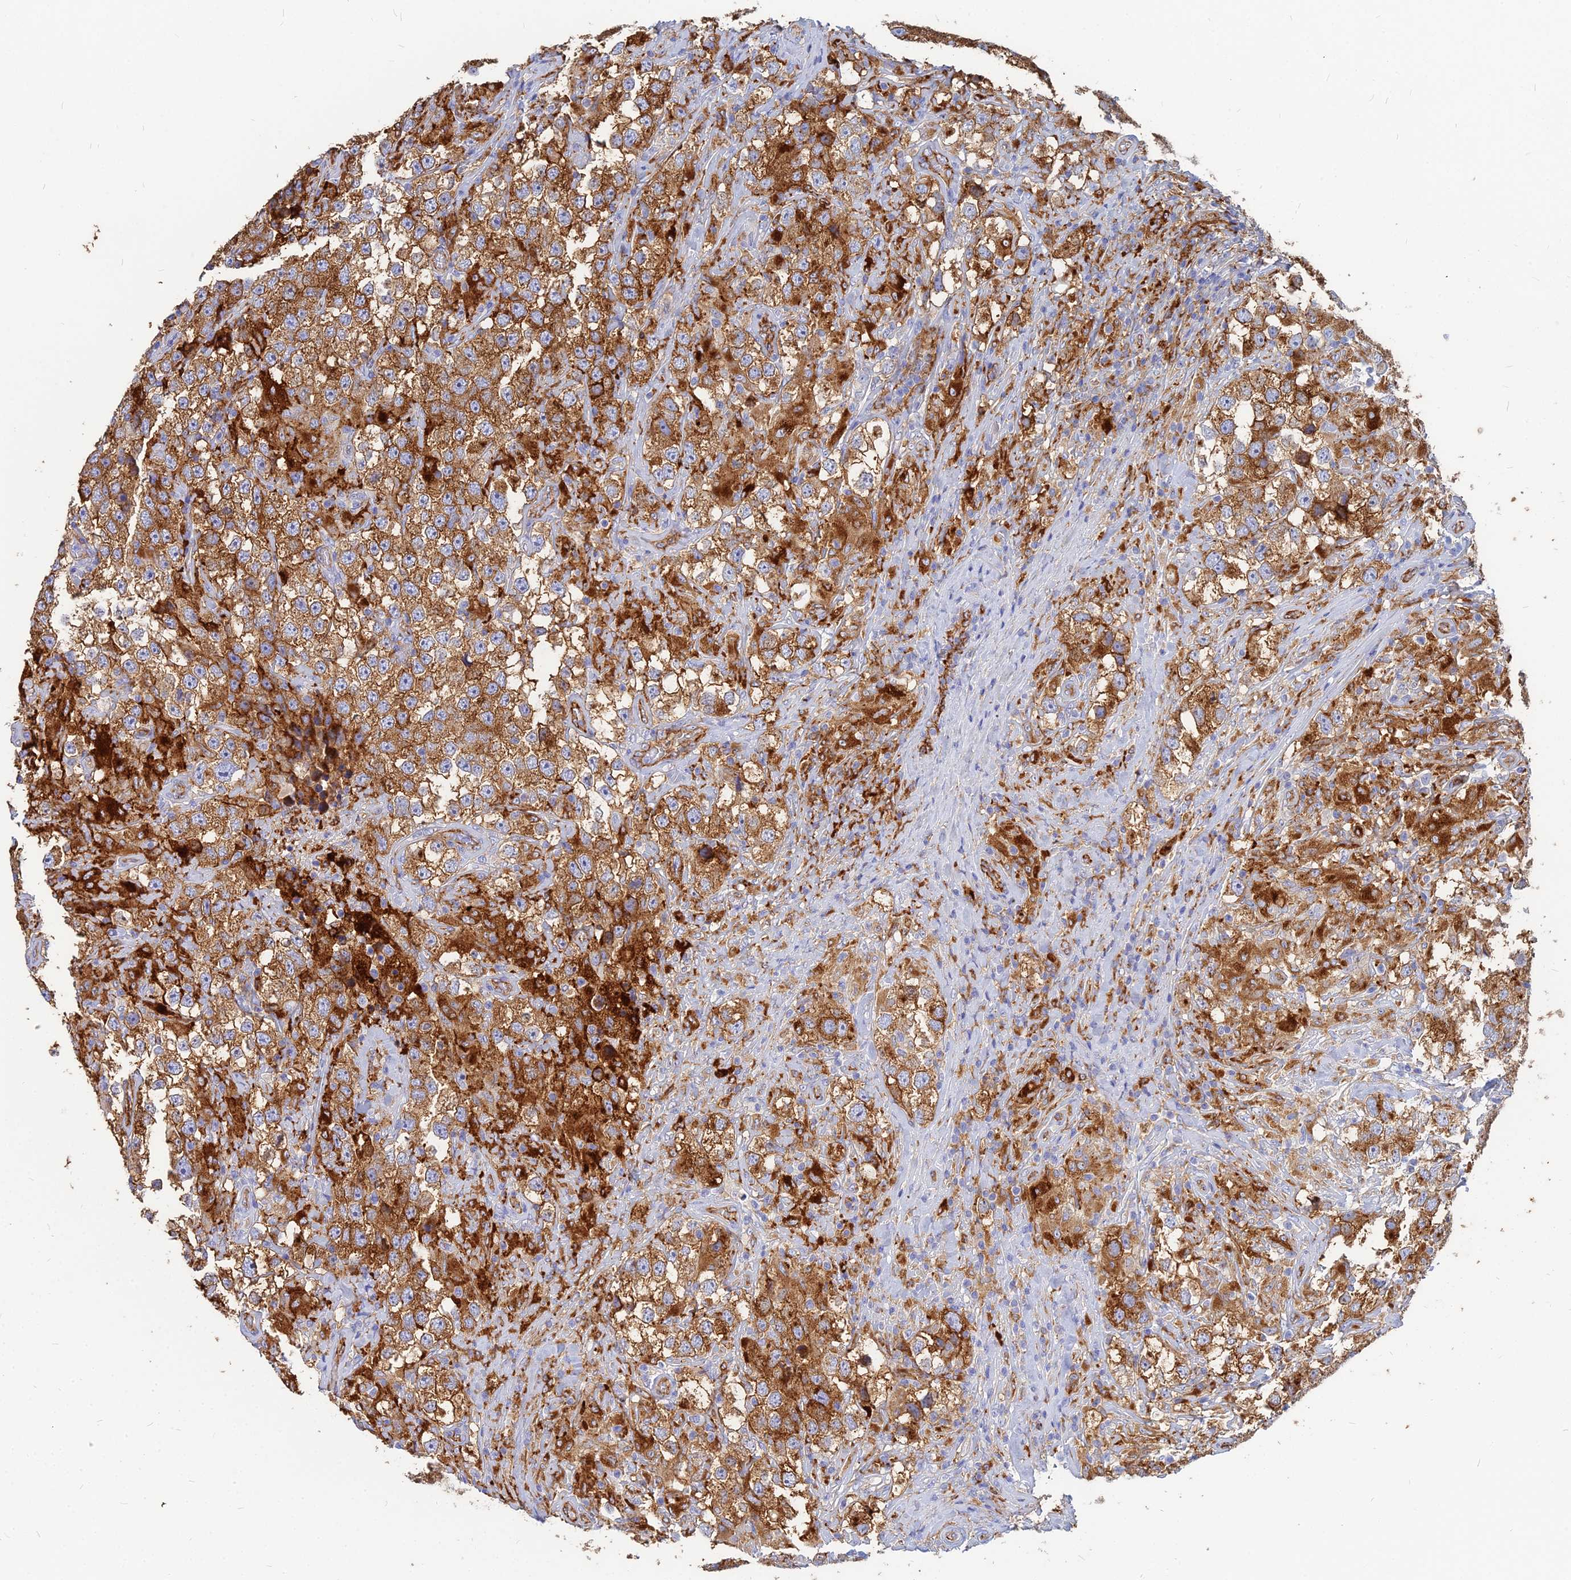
{"staining": {"intensity": "strong", "quantity": ">75%", "location": "cytoplasmic/membranous"}, "tissue": "testis cancer", "cell_type": "Tumor cells", "image_type": "cancer", "snomed": [{"axis": "morphology", "description": "Seminoma, NOS"}, {"axis": "topography", "description": "Testis"}], "caption": "There is high levels of strong cytoplasmic/membranous positivity in tumor cells of testis cancer (seminoma), as demonstrated by immunohistochemical staining (brown color).", "gene": "VAT1", "patient": {"sex": "male", "age": 46}}